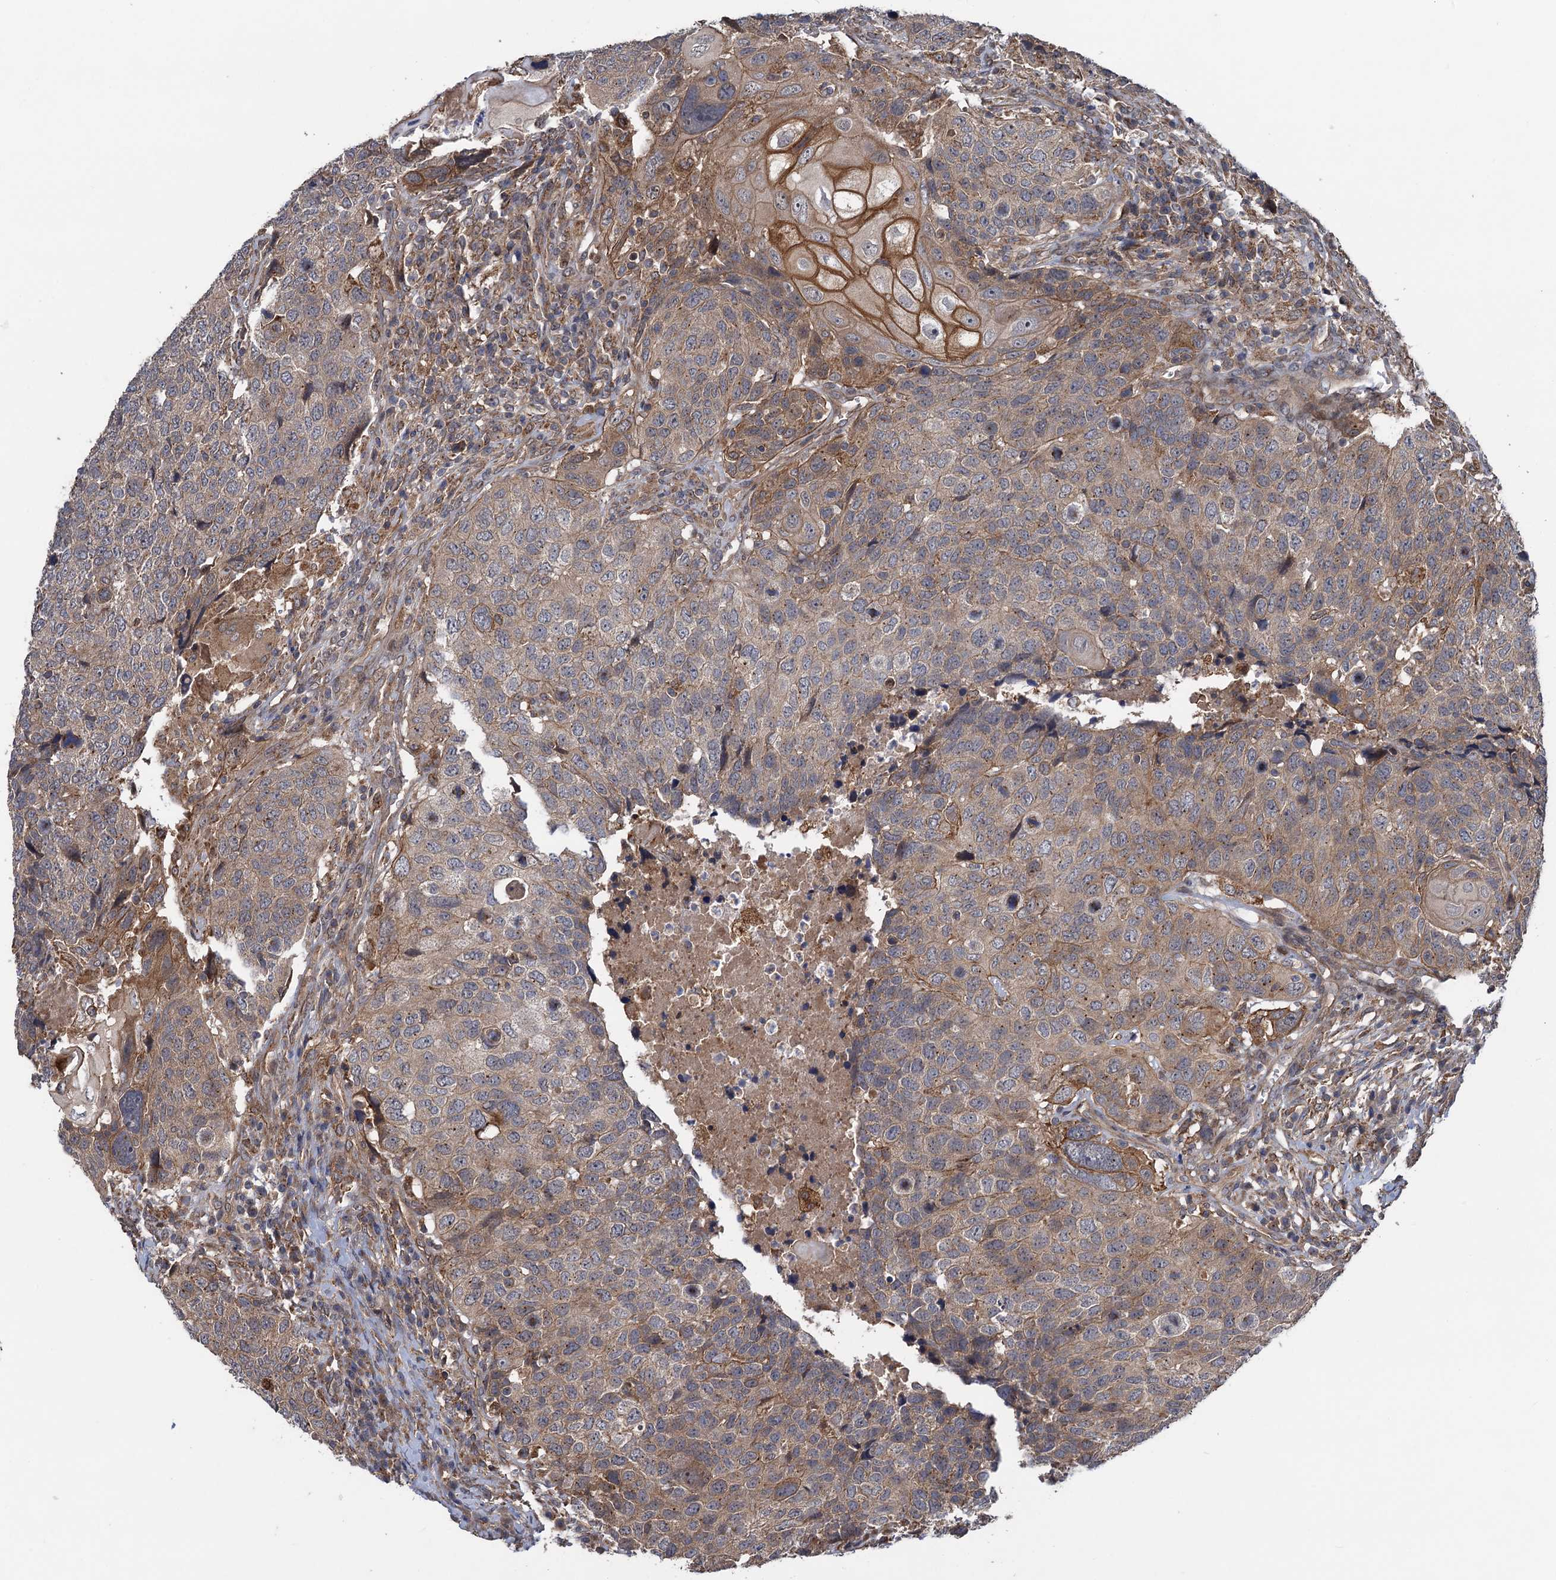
{"staining": {"intensity": "moderate", "quantity": "<25%", "location": "cytoplasmic/membranous"}, "tissue": "head and neck cancer", "cell_type": "Tumor cells", "image_type": "cancer", "snomed": [{"axis": "morphology", "description": "Squamous cell carcinoma, NOS"}, {"axis": "topography", "description": "Head-Neck"}], "caption": "Immunohistochemistry (DAB (3,3'-diaminobenzidine)) staining of head and neck squamous cell carcinoma exhibits moderate cytoplasmic/membranous protein positivity in approximately <25% of tumor cells.", "gene": "HAUS1", "patient": {"sex": "male", "age": 66}}